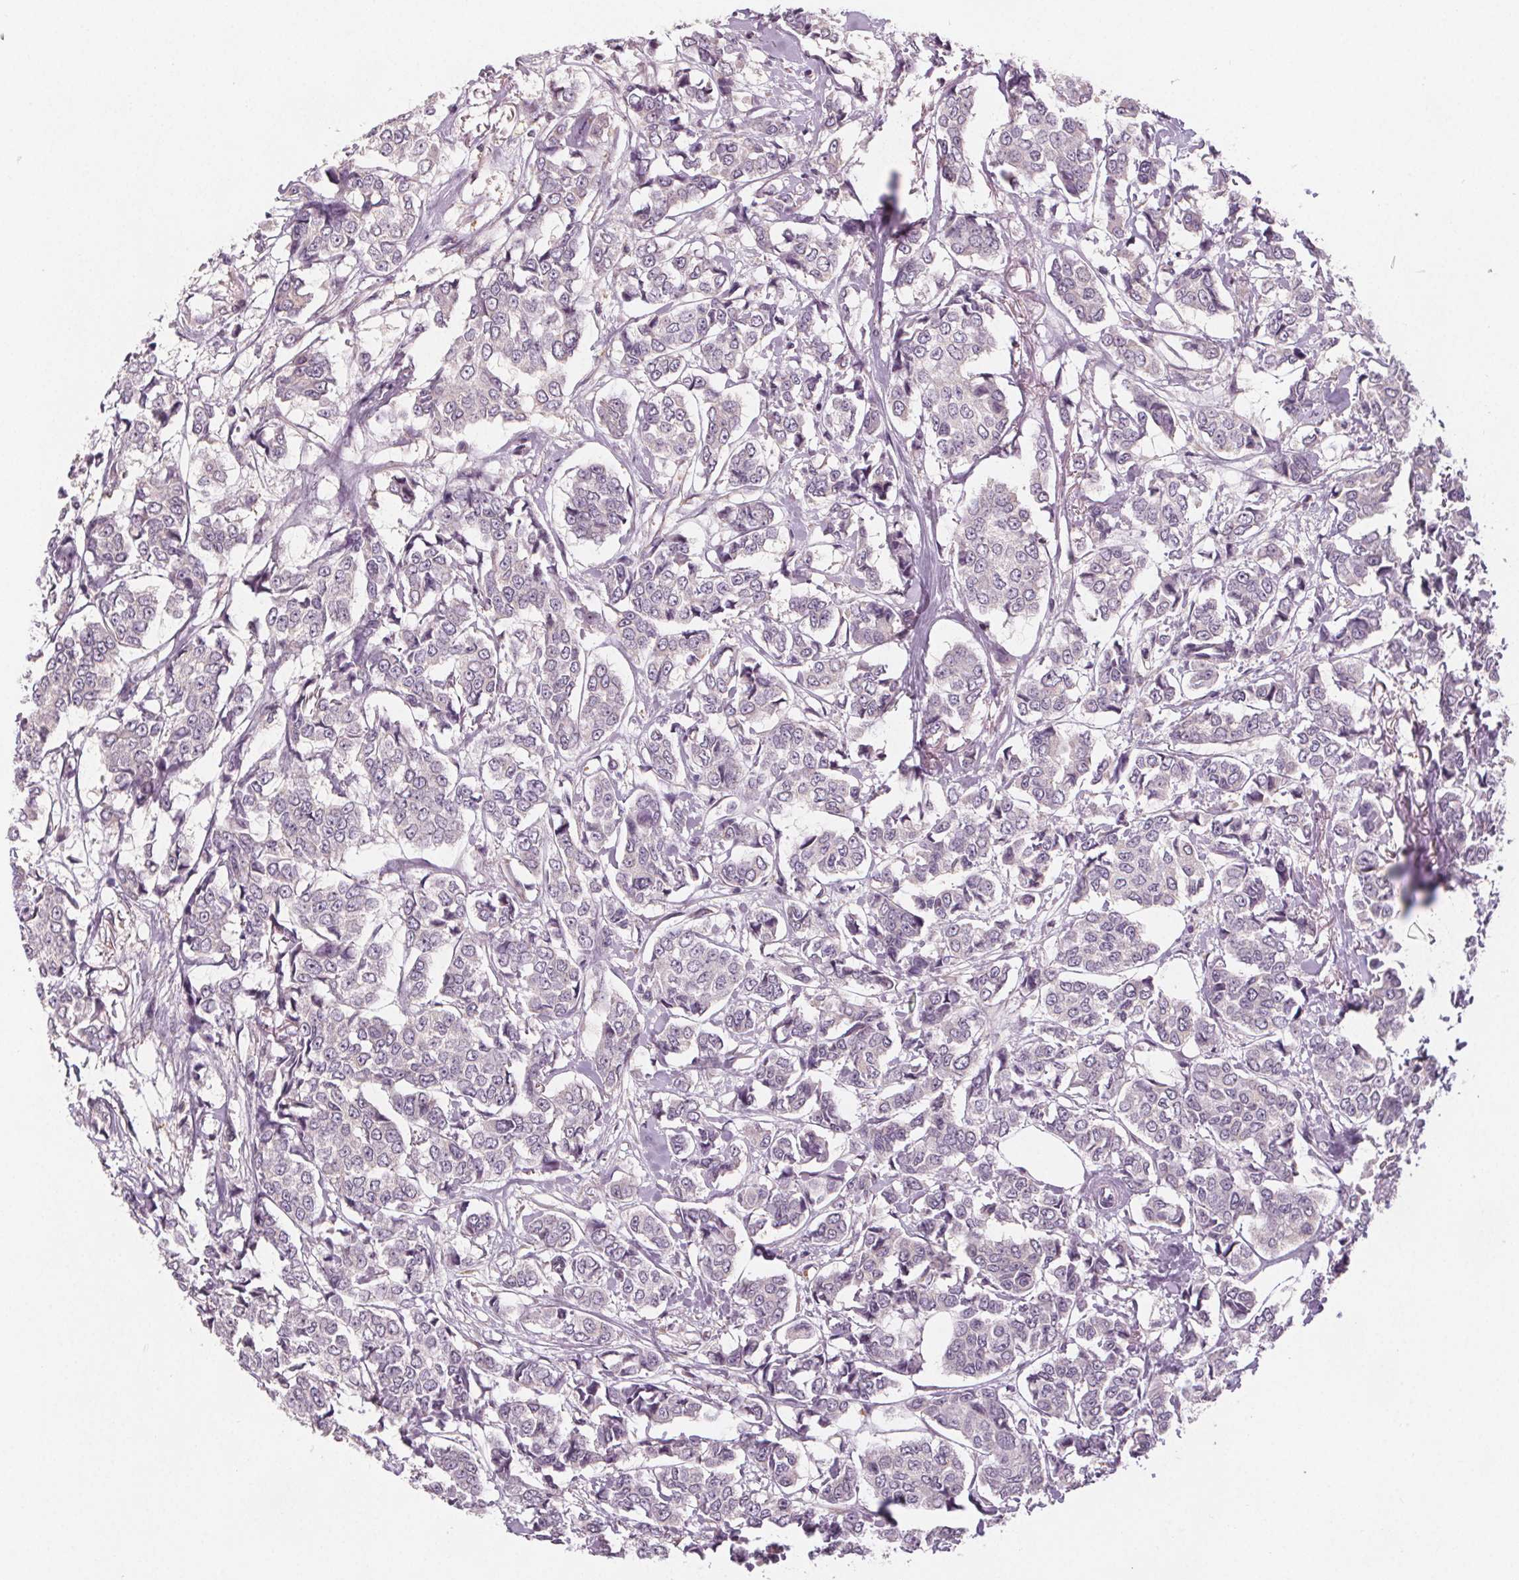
{"staining": {"intensity": "negative", "quantity": "none", "location": "none"}, "tissue": "breast cancer", "cell_type": "Tumor cells", "image_type": "cancer", "snomed": [{"axis": "morphology", "description": "Duct carcinoma"}, {"axis": "topography", "description": "Breast"}], "caption": "High power microscopy photomicrograph of an immunohistochemistry (IHC) micrograph of breast cancer, revealing no significant positivity in tumor cells.", "gene": "VNN1", "patient": {"sex": "female", "age": 94}}